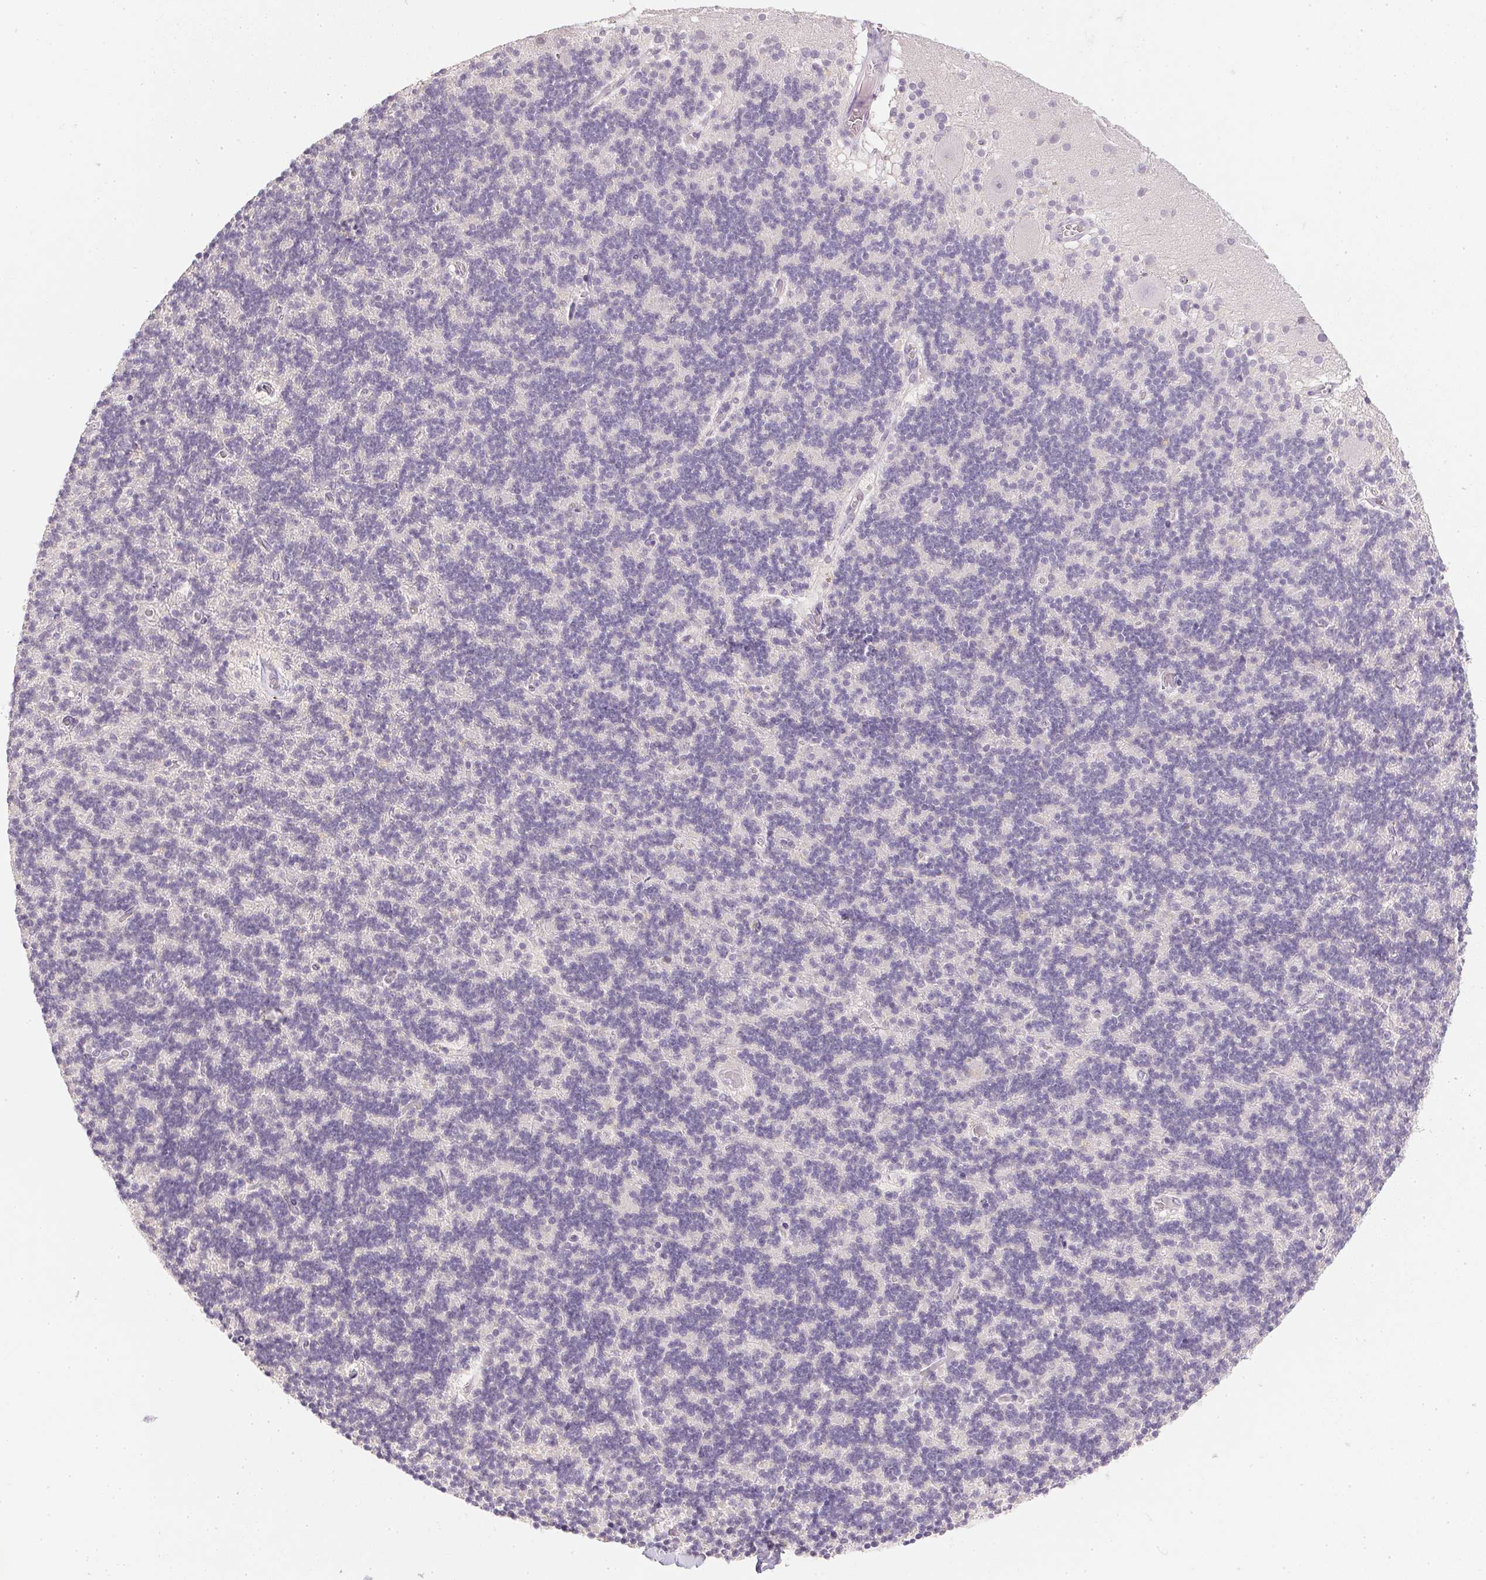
{"staining": {"intensity": "negative", "quantity": "none", "location": "none"}, "tissue": "cerebellum", "cell_type": "Cells in granular layer", "image_type": "normal", "snomed": [{"axis": "morphology", "description": "Normal tissue, NOS"}, {"axis": "topography", "description": "Cerebellum"}], "caption": "DAB immunohistochemical staining of normal cerebellum shows no significant expression in cells in granular layer. (DAB immunohistochemistry (IHC) visualized using brightfield microscopy, high magnification).", "gene": "PPY", "patient": {"sex": "male", "age": 70}}